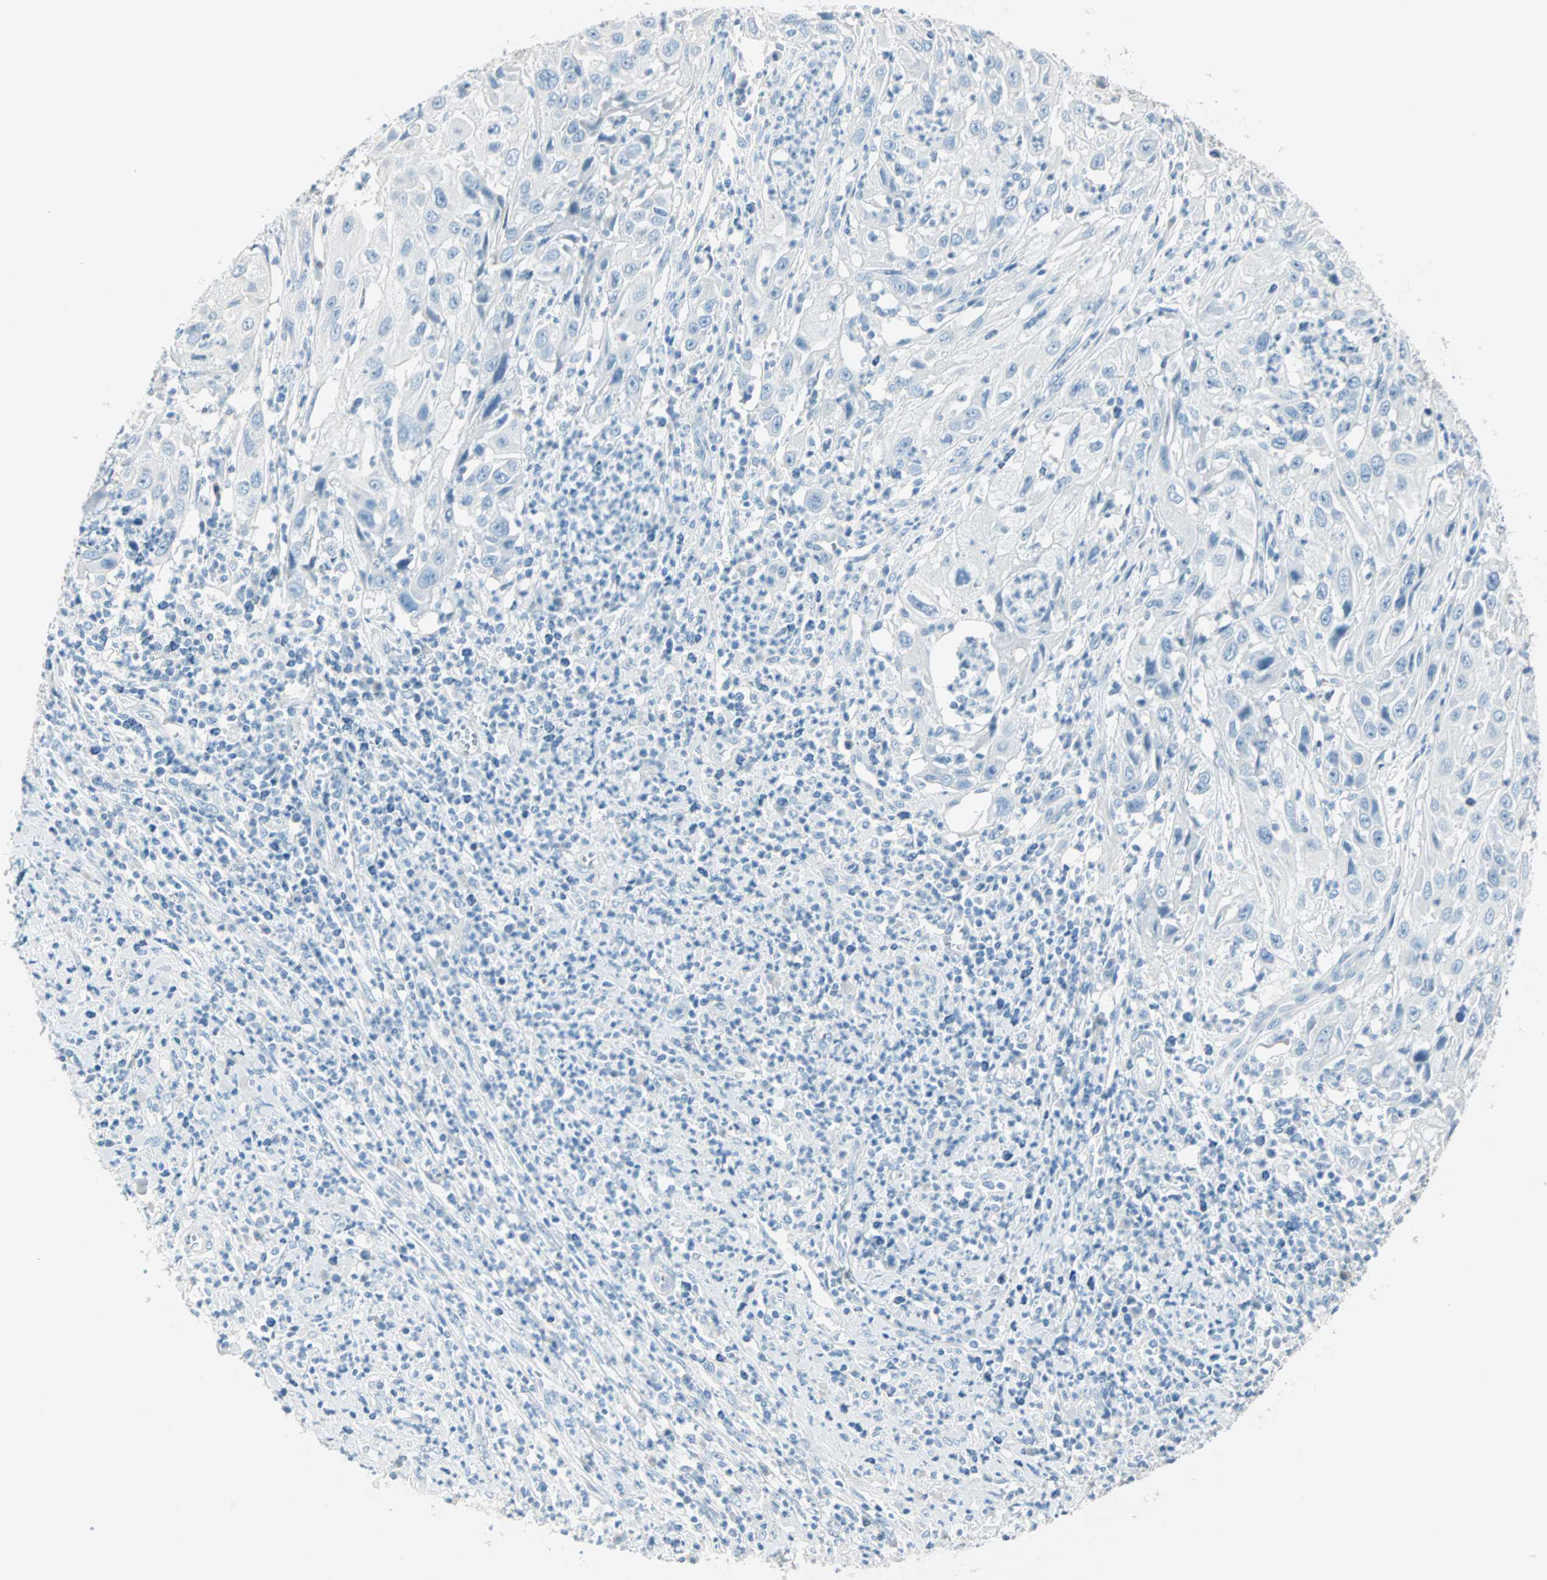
{"staining": {"intensity": "negative", "quantity": "none", "location": "none"}, "tissue": "cervical cancer", "cell_type": "Tumor cells", "image_type": "cancer", "snomed": [{"axis": "morphology", "description": "Squamous cell carcinoma, NOS"}, {"axis": "topography", "description": "Cervix"}], "caption": "Immunohistochemistry of cervical squamous cell carcinoma demonstrates no staining in tumor cells.", "gene": "SULT1C2", "patient": {"sex": "female", "age": 32}}